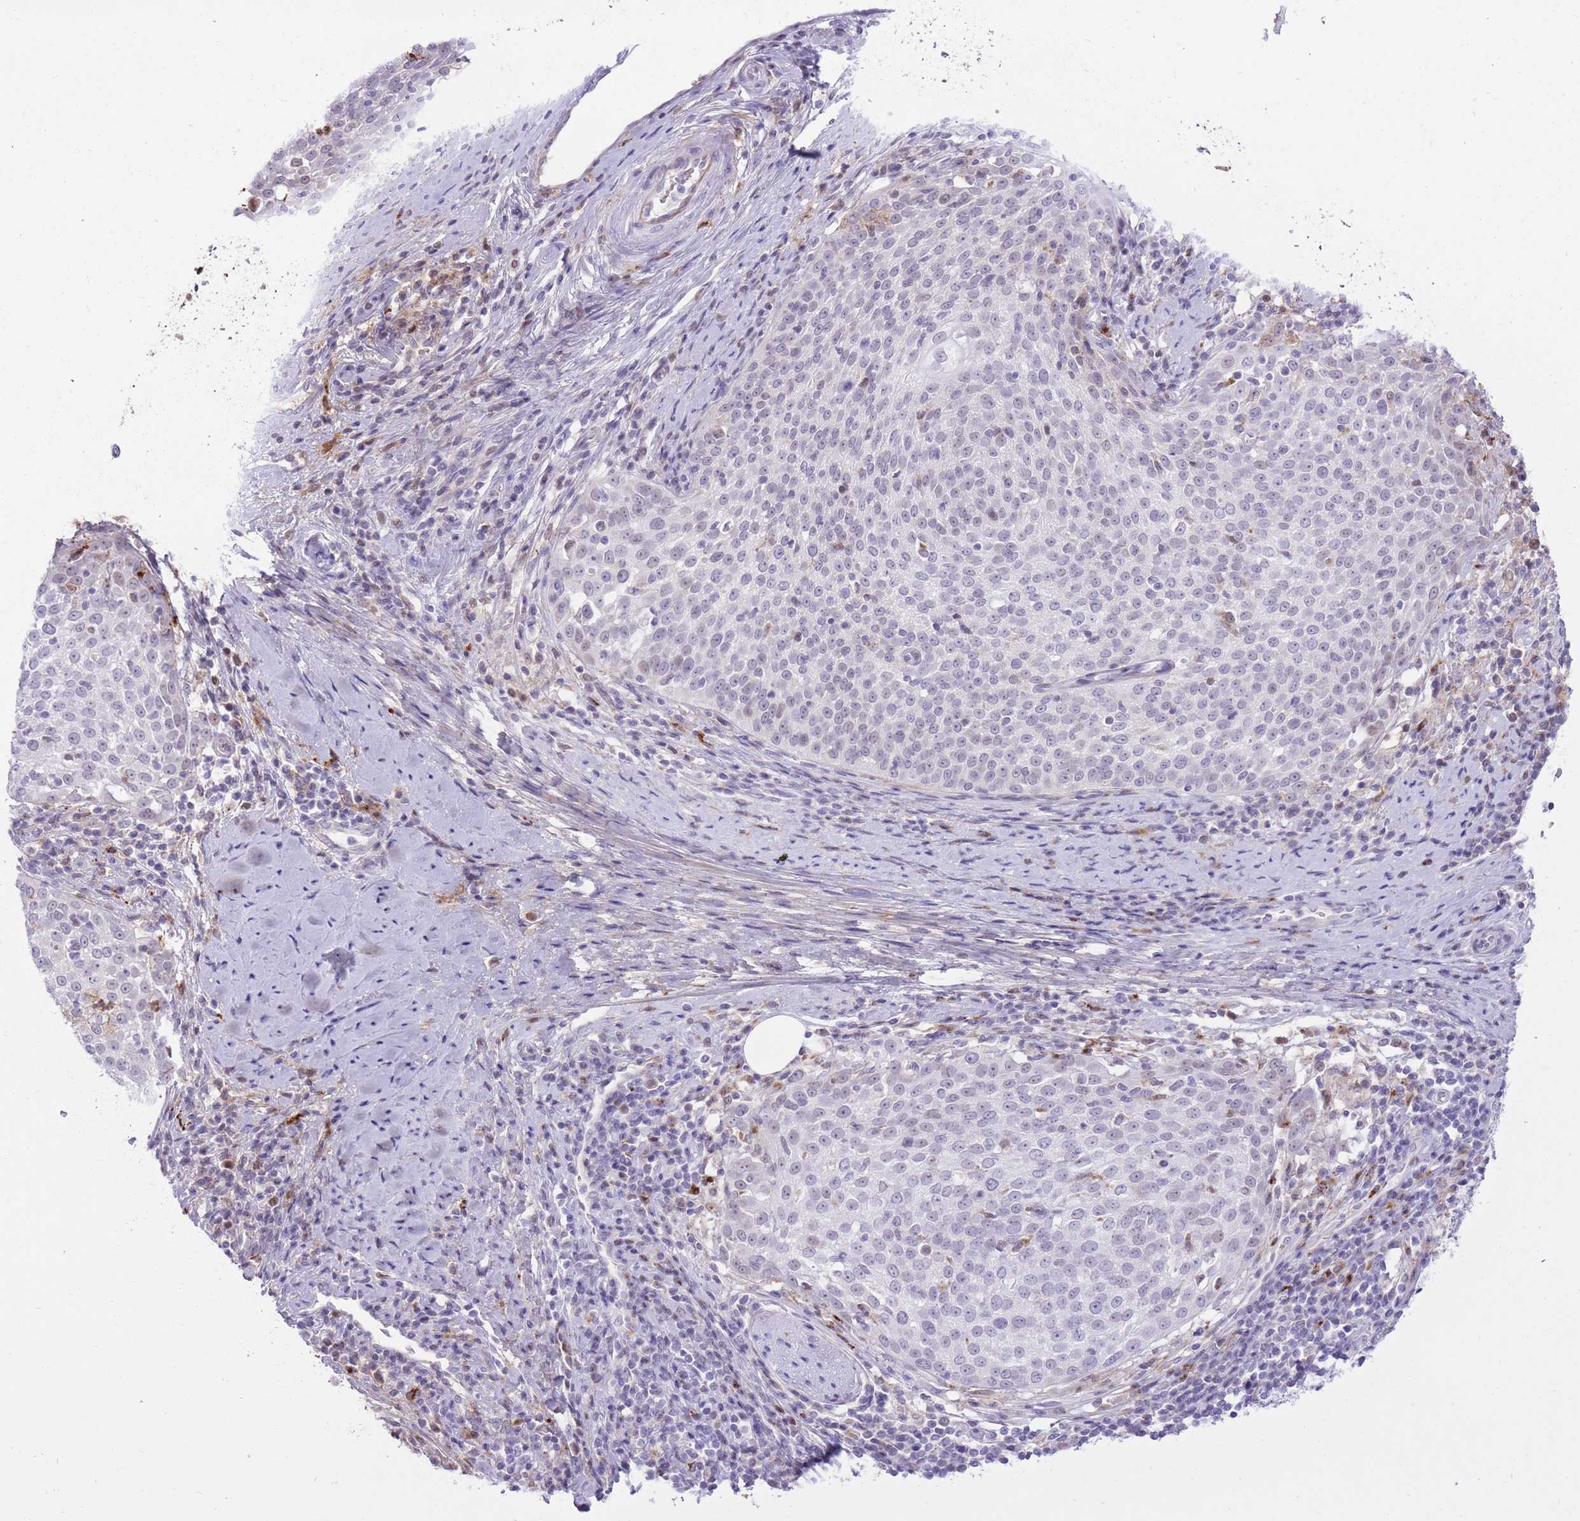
{"staining": {"intensity": "weak", "quantity": "<25%", "location": "nuclear"}, "tissue": "cervical cancer", "cell_type": "Tumor cells", "image_type": "cancer", "snomed": [{"axis": "morphology", "description": "Squamous cell carcinoma, NOS"}, {"axis": "topography", "description": "Cervix"}], "caption": "Tumor cells show no significant protein expression in cervical cancer (squamous cell carcinoma).", "gene": "MEIS3", "patient": {"sex": "female", "age": 57}}